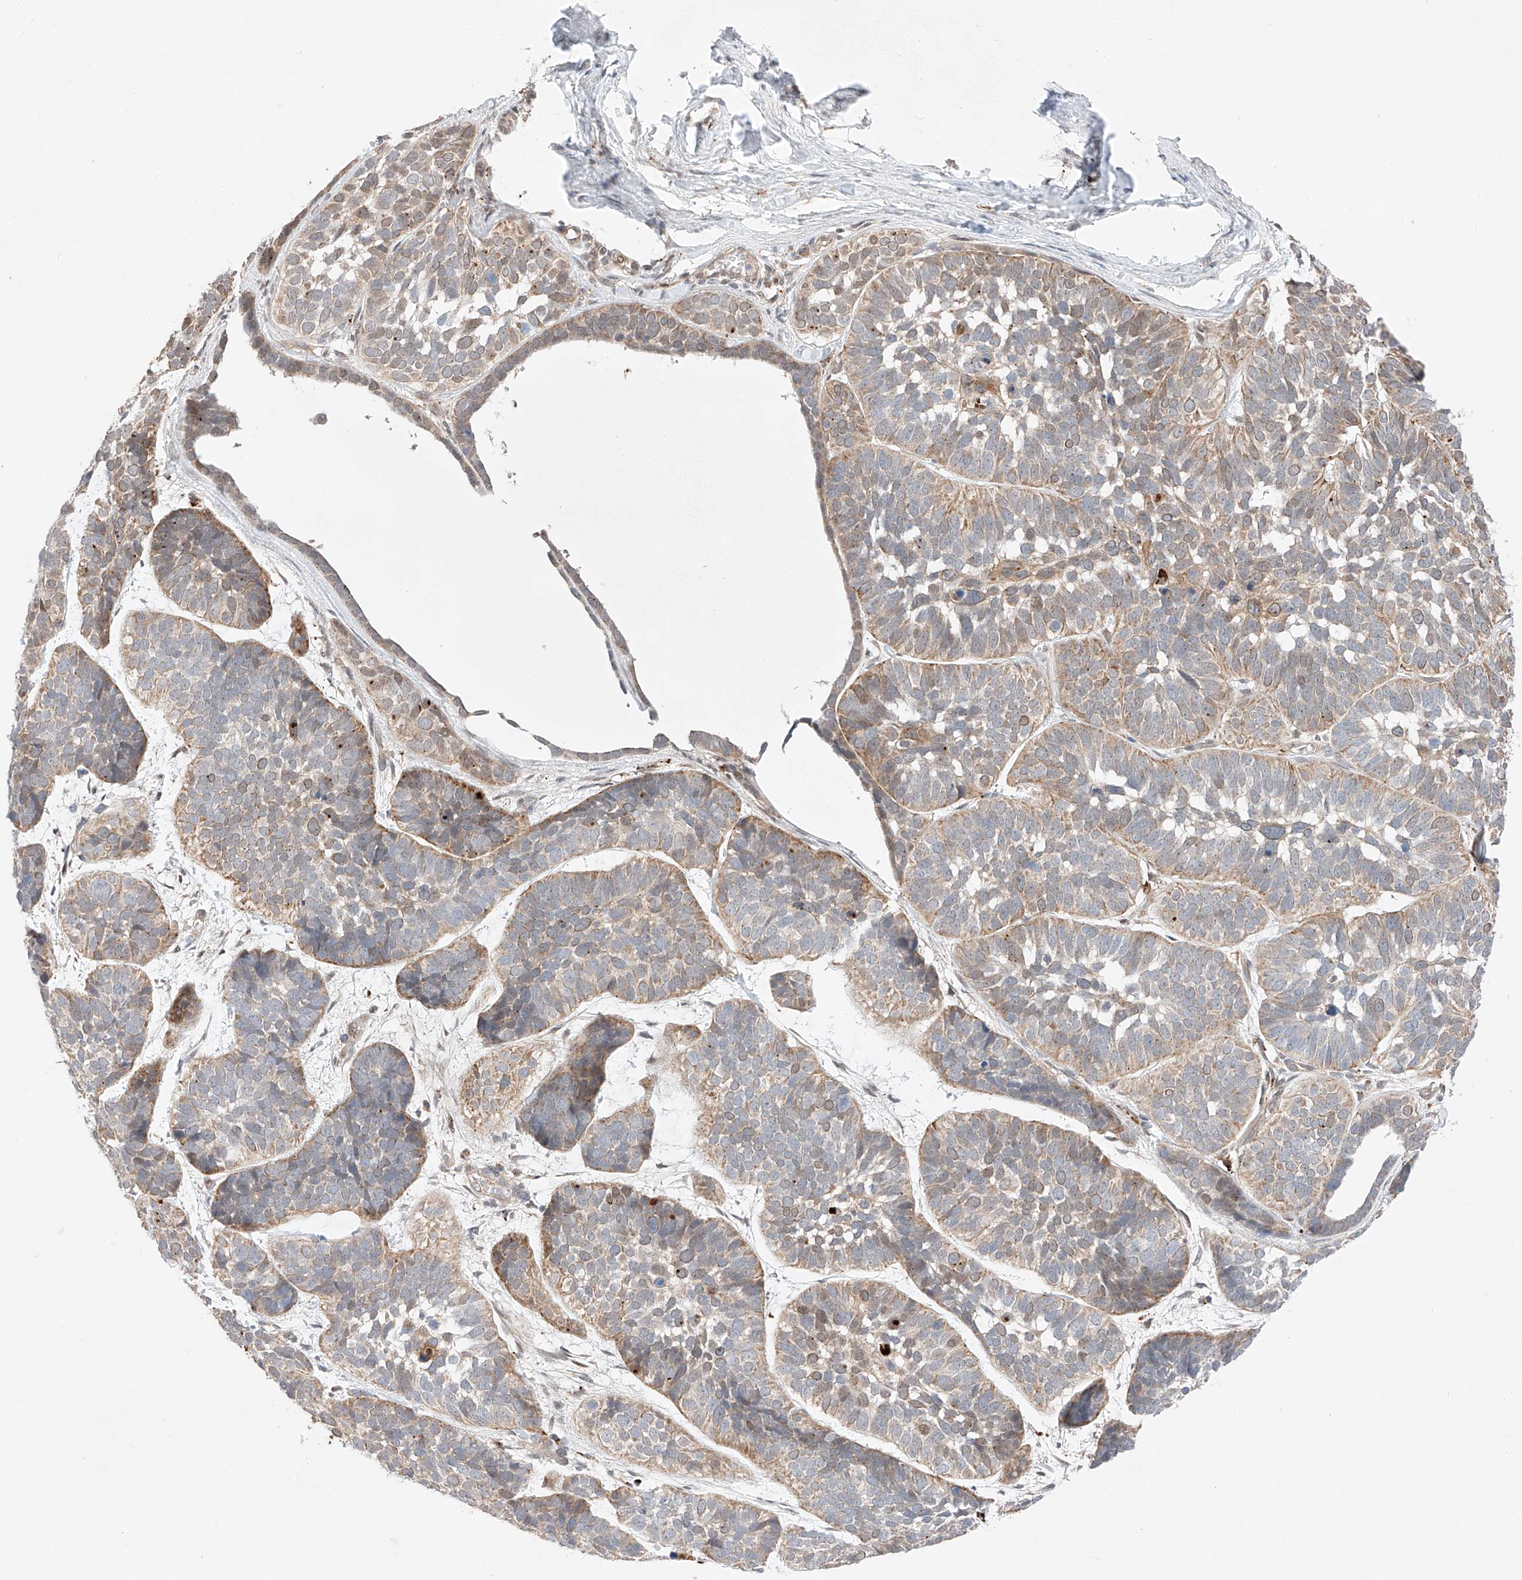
{"staining": {"intensity": "weak", "quantity": ">75%", "location": "cytoplasmic/membranous"}, "tissue": "skin cancer", "cell_type": "Tumor cells", "image_type": "cancer", "snomed": [{"axis": "morphology", "description": "Basal cell carcinoma"}, {"axis": "topography", "description": "Skin"}], "caption": "High-power microscopy captured an immunohistochemistry (IHC) photomicrograph of skin cancer (basal cell carcinoma), revealing weak cytoplasmic/membranous positivity in about >75% of tumor cells. (Stains: DAB in brown, nuclei in blue, Microscopy: brightfield microscopy at high magnification).", "gene": "GCNT1", "patient": {"sex": "male", "age": 62}}